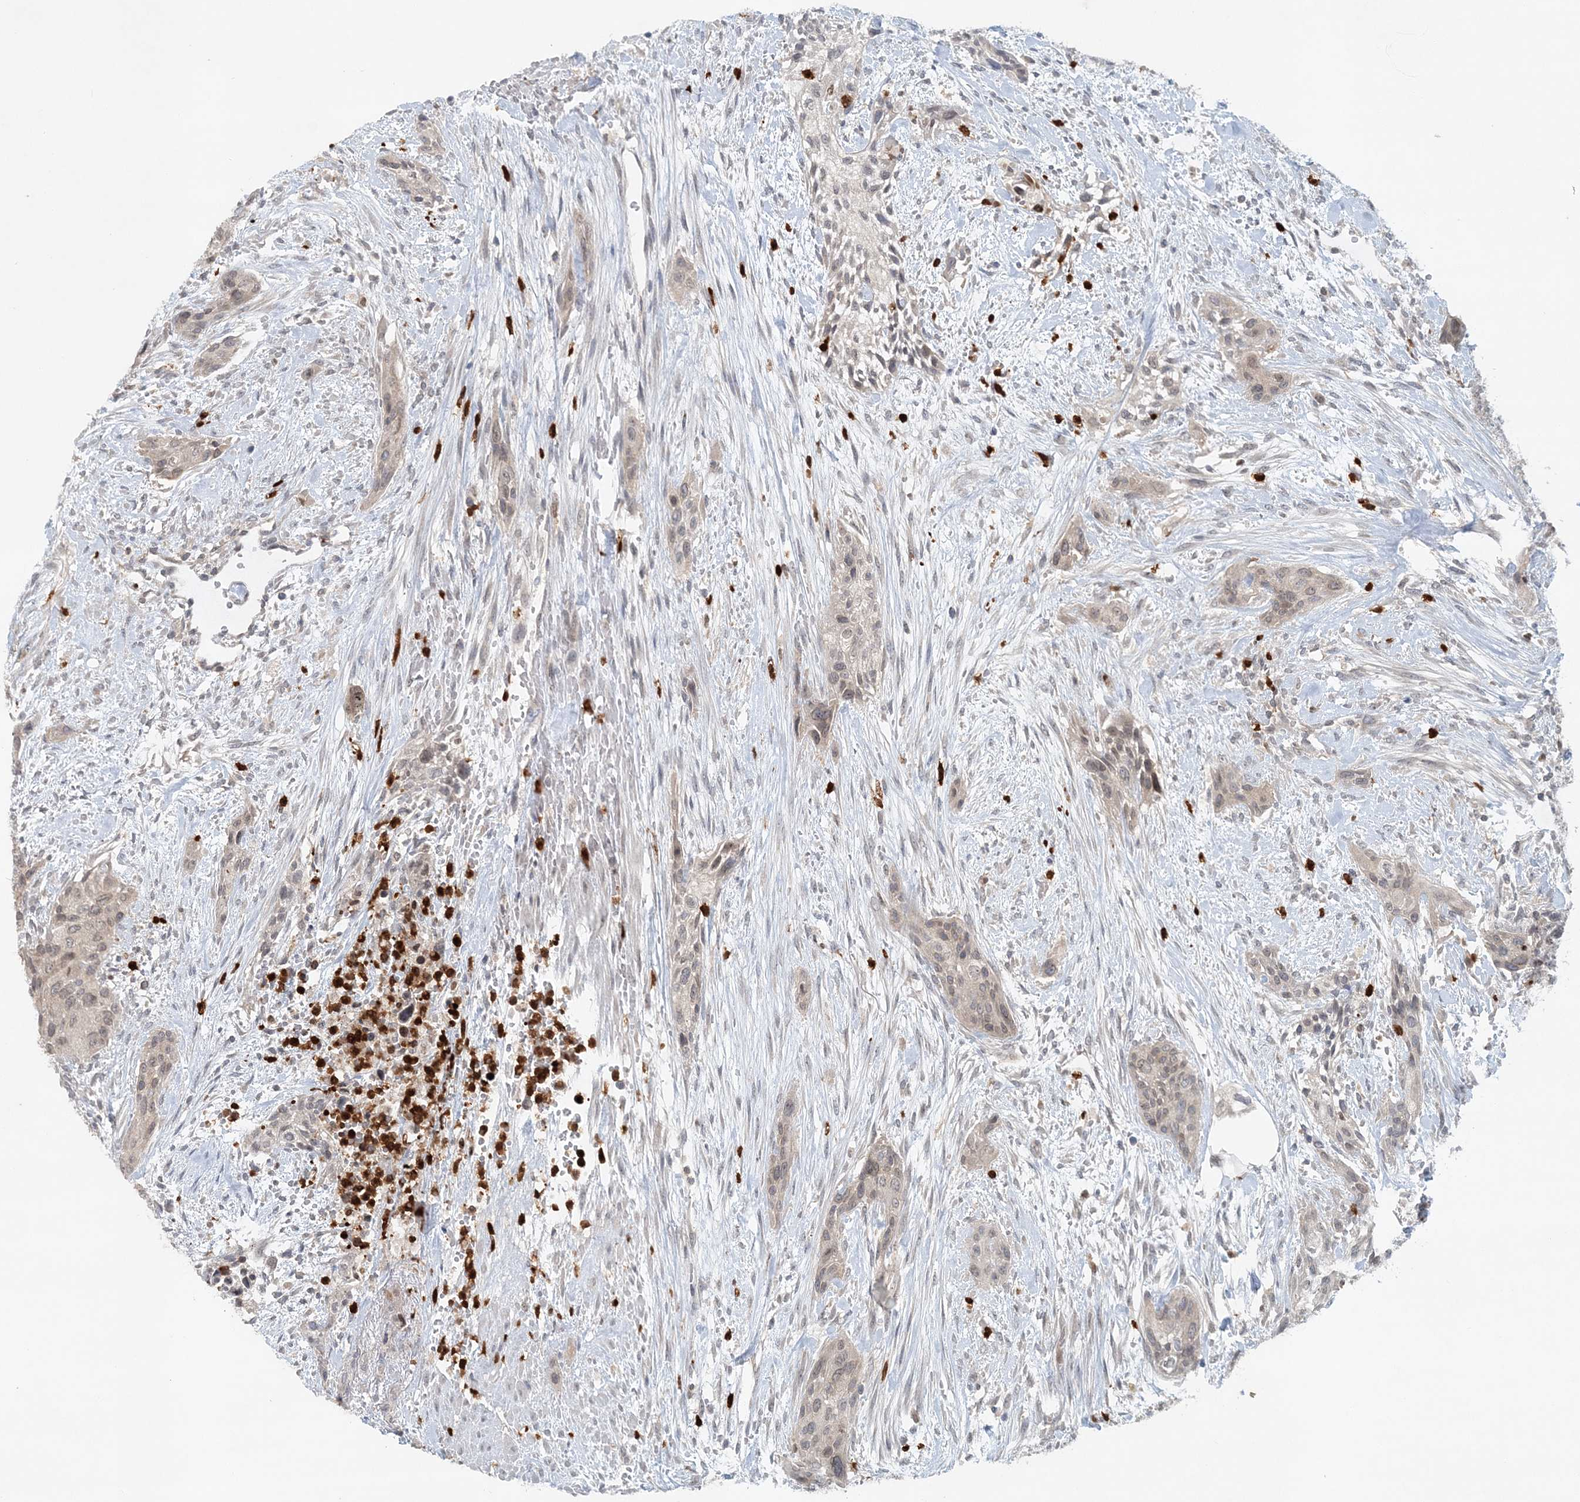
{"staining": {"intensity": "weak", "quantity": "25%-75%", "location": "cytoplasmic/membranous"}, "tissue": "urothelial cancer", "cell_type": "Tumor cells", "image_type": "cancer", "snomed": [{"axis": "morphology", "description": "Urothelial carcinoma, High grade"}, {"axis": "topography", "description": "Urinary bladder"}], "caption": "About 25%-75% of tumor cells in urothelial cancer display weak cytoplasmic/membranous protein staining as visualized by brown immunohistochemical staining.", "gene": "NUP54", "patient": {"sex": "male", "age": 35}}